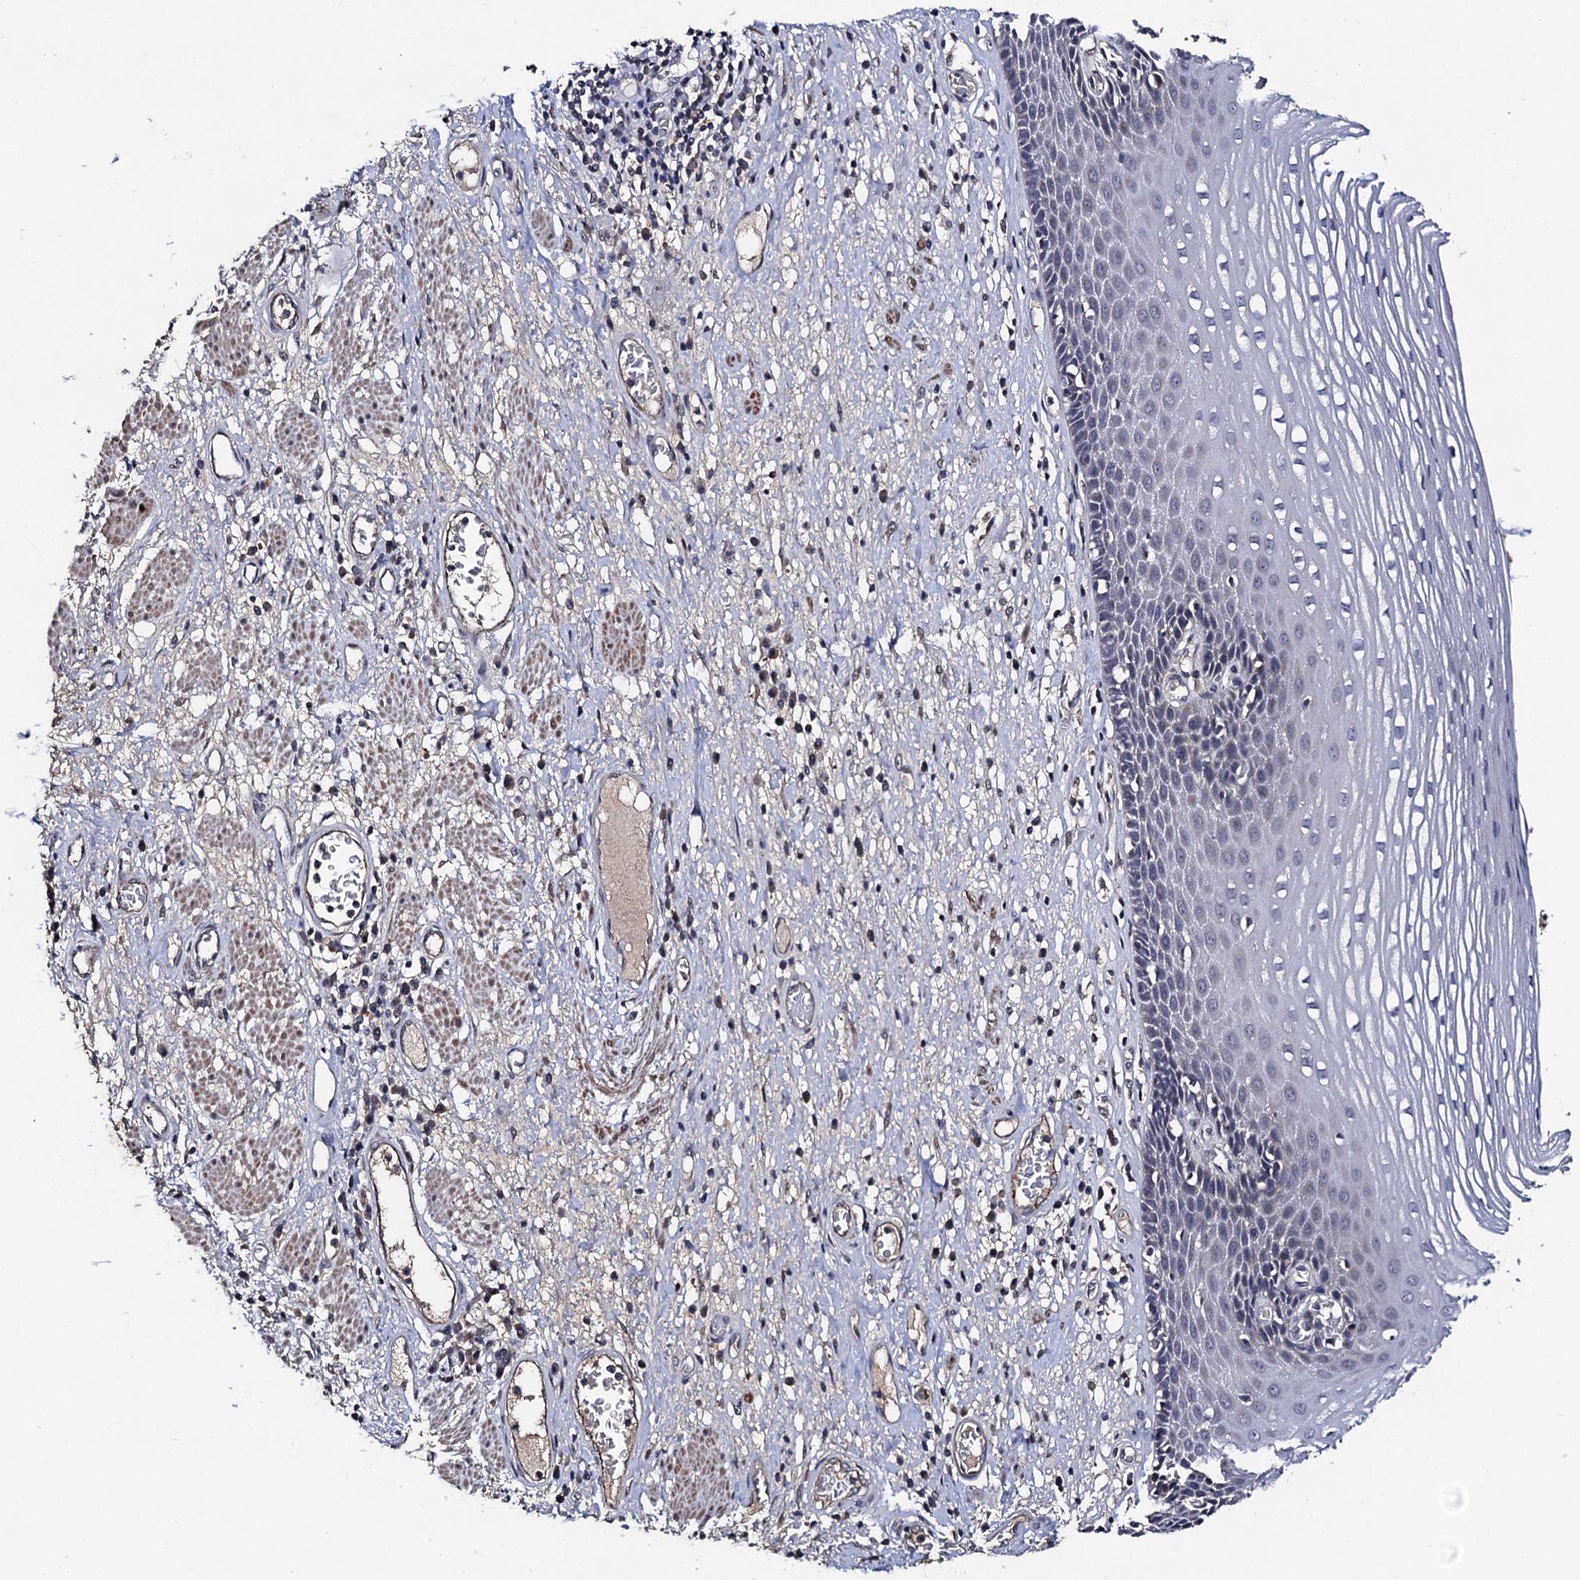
{"staining": {"intensity": "negative", "quantity": "none", "location": "none"}, "tissue": "esophagus", "cell_type": "Squamous epithelial cells", "image_type": "normal", "snomed": [{"axis": "morphology", "description": "Normal tissue, NOS"}, {"axis": "morphology", "description": "Adenocarcinoma, NOS"}, {"axis": "topography", "description": "Esophagus"}], "caption": "IHC of unremarkable esophagus demonstrates no staining in squamous epithelial cells. The staining is performed using DAB (3,3'-diaminobenzidine) brown chromogen with nuclei counter-stained in using hematoxylin.", "gene": "PPTC7", "patient": {"sex": "male", "age": 62}}